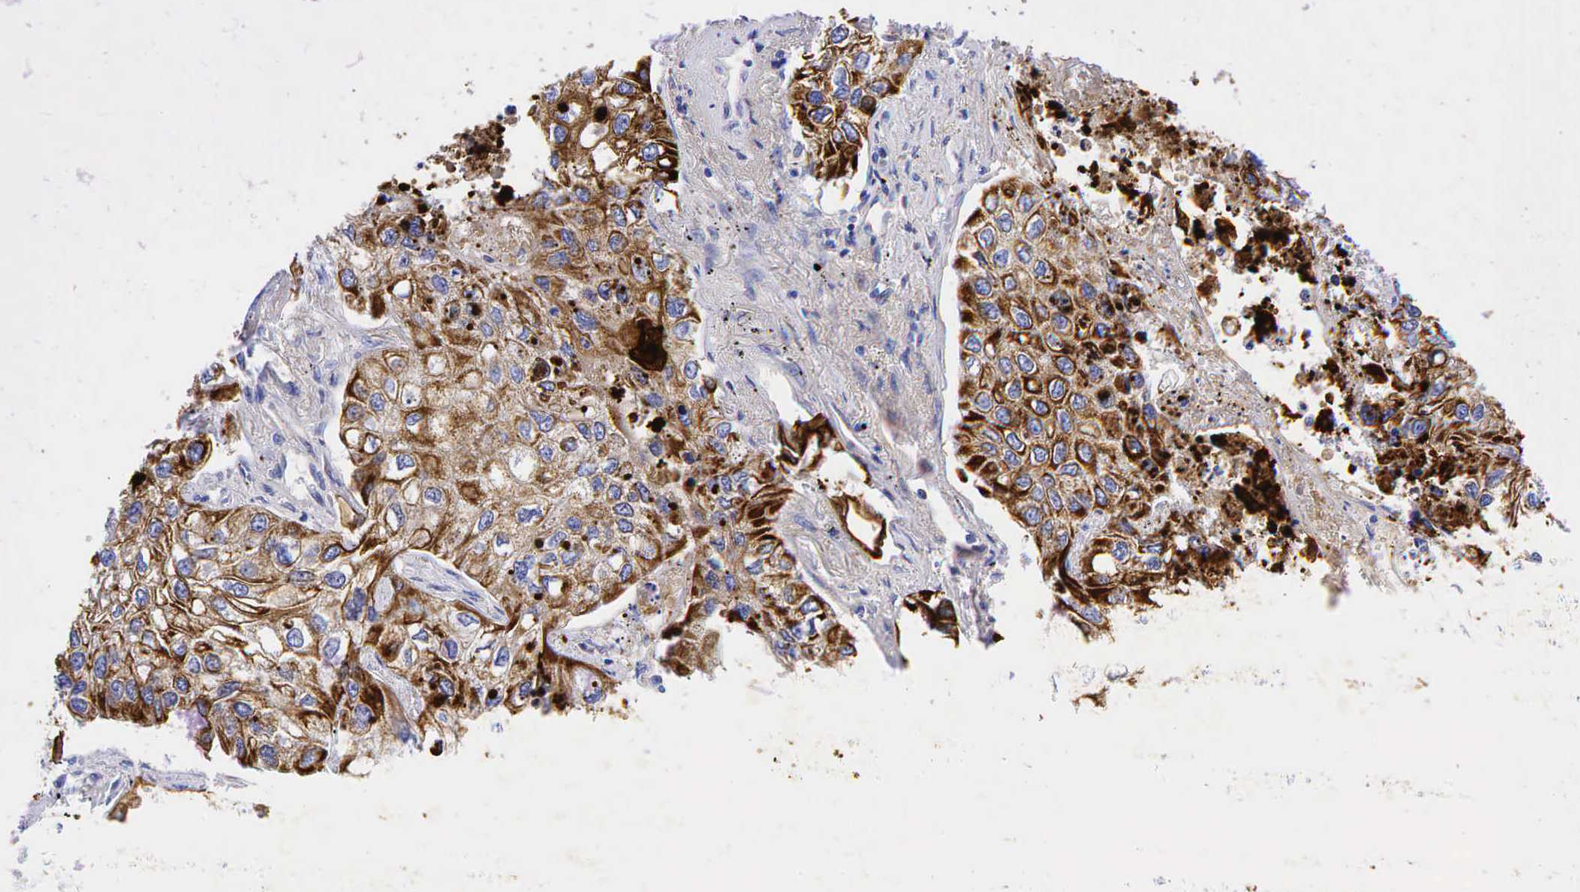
{"staining": {"intensity": "strong", "quantity": ">75%", "location": "cytoplasmic/membranous"}, "tissue": "lung cancer", "cell_type": "Tumor cells", "image_type": "cancer", "snomed": [{"axis": "morphology", "description": "Squamous cell carcinoma, NOS"}, {"axis": "topography", "description": "Lung"}], "caption": "Immunohistochemical staining of lung cancer (squamous cell carcinoma) demonstrates strong cytoplasmic/membranous protein expression in about >75% of tumor cells.", "gene": "KRT19", "patient": {"sex": "male", "age": 75}}